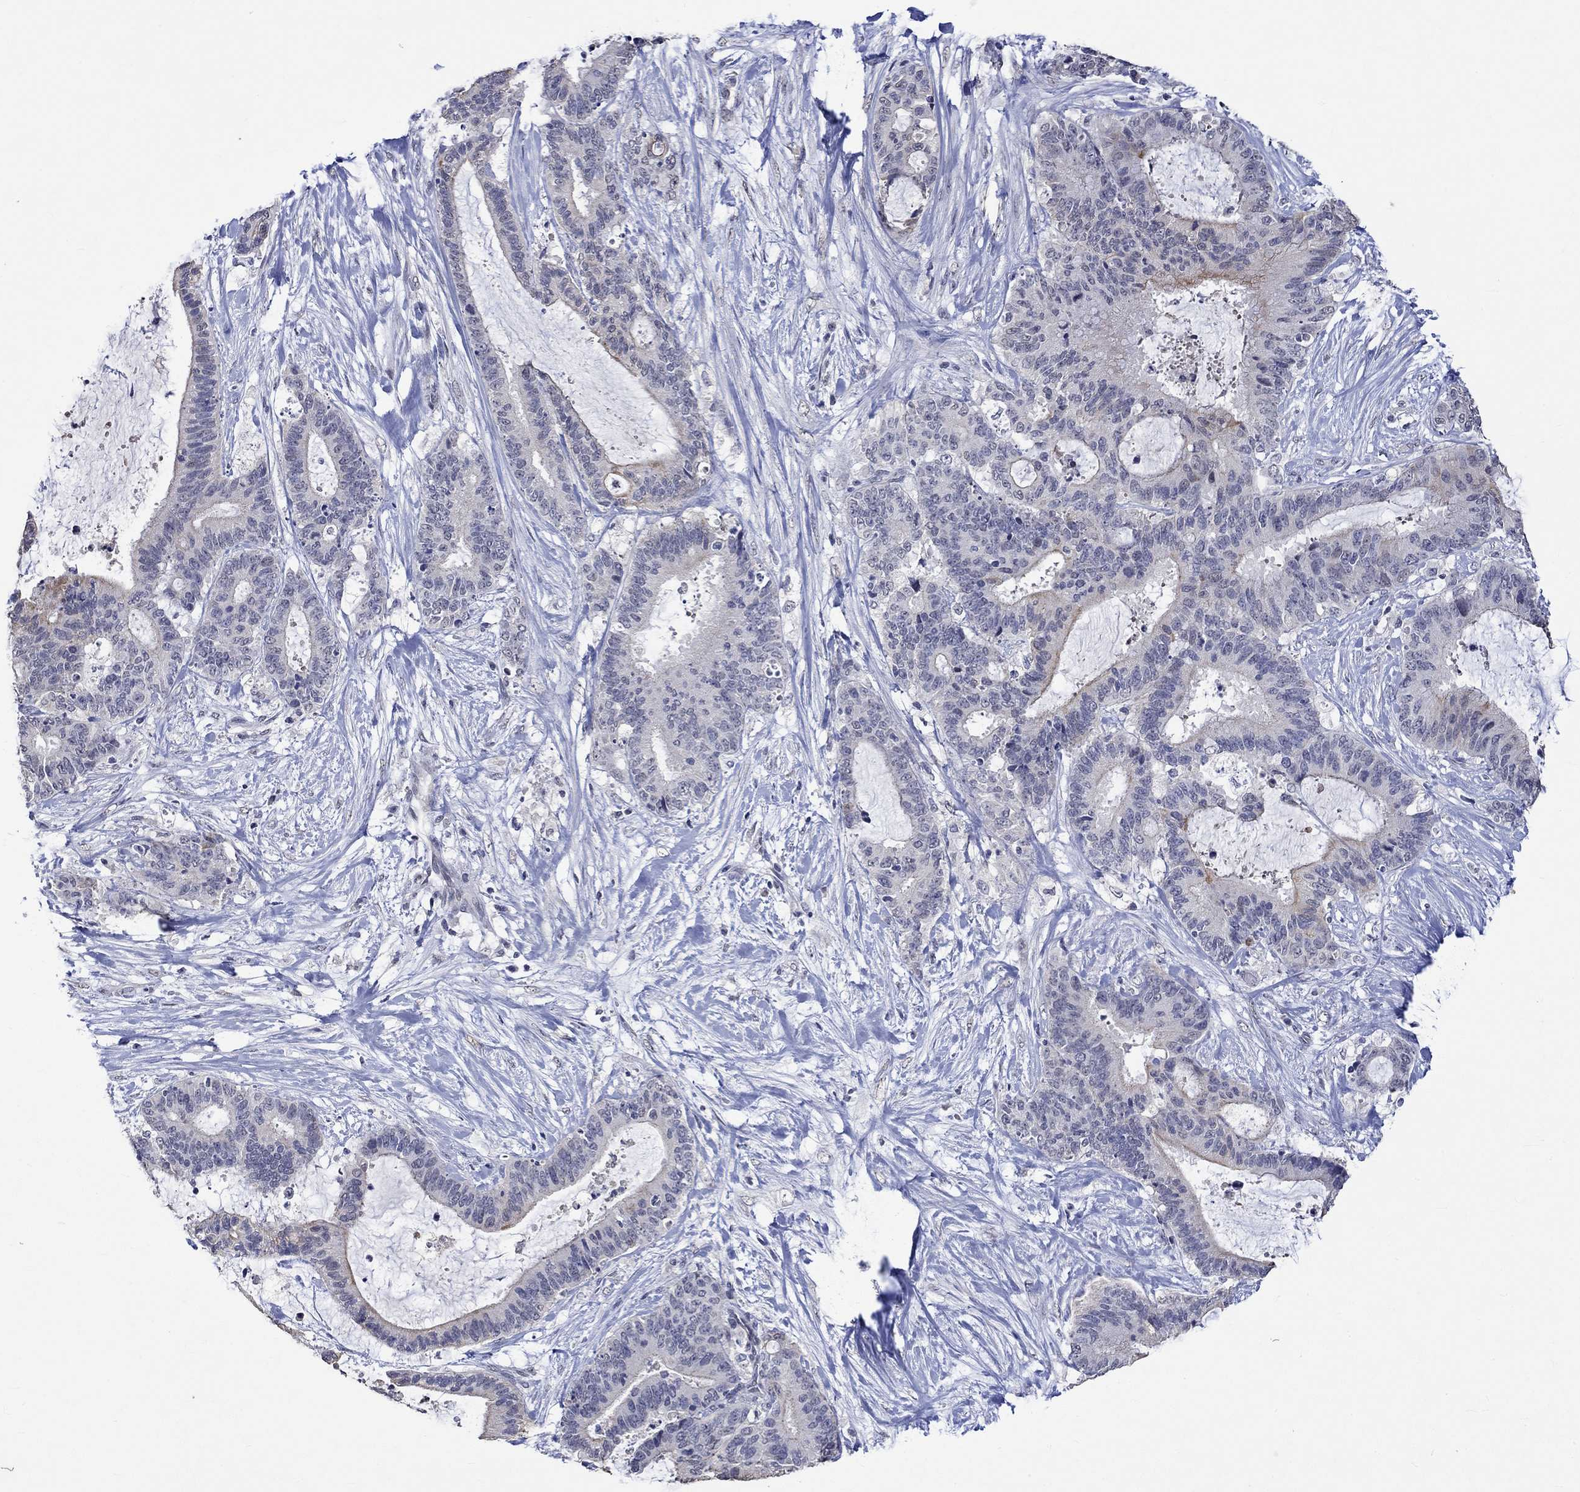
{"staining": {"intensity": "strong", "quantity": "<25%", "location": "cytoplasmic/membranous"}, "tissue": "liver cancer", "cell_type": "Tumor cells", "image_type": "cancer", "snomed": [{"axis": "morphology", "description": "Cholangiocarcinoma"}, {"axis": "topography", "description": "Liver"}], "caption": "Liver cancer (cholangiocarcinoma) stained for a protein demonstrates strong cytoplasmic/membranous positivity in tumor cells.", "gene": "DDX3Y", "patient": {"sex": "female", "age": 73}}